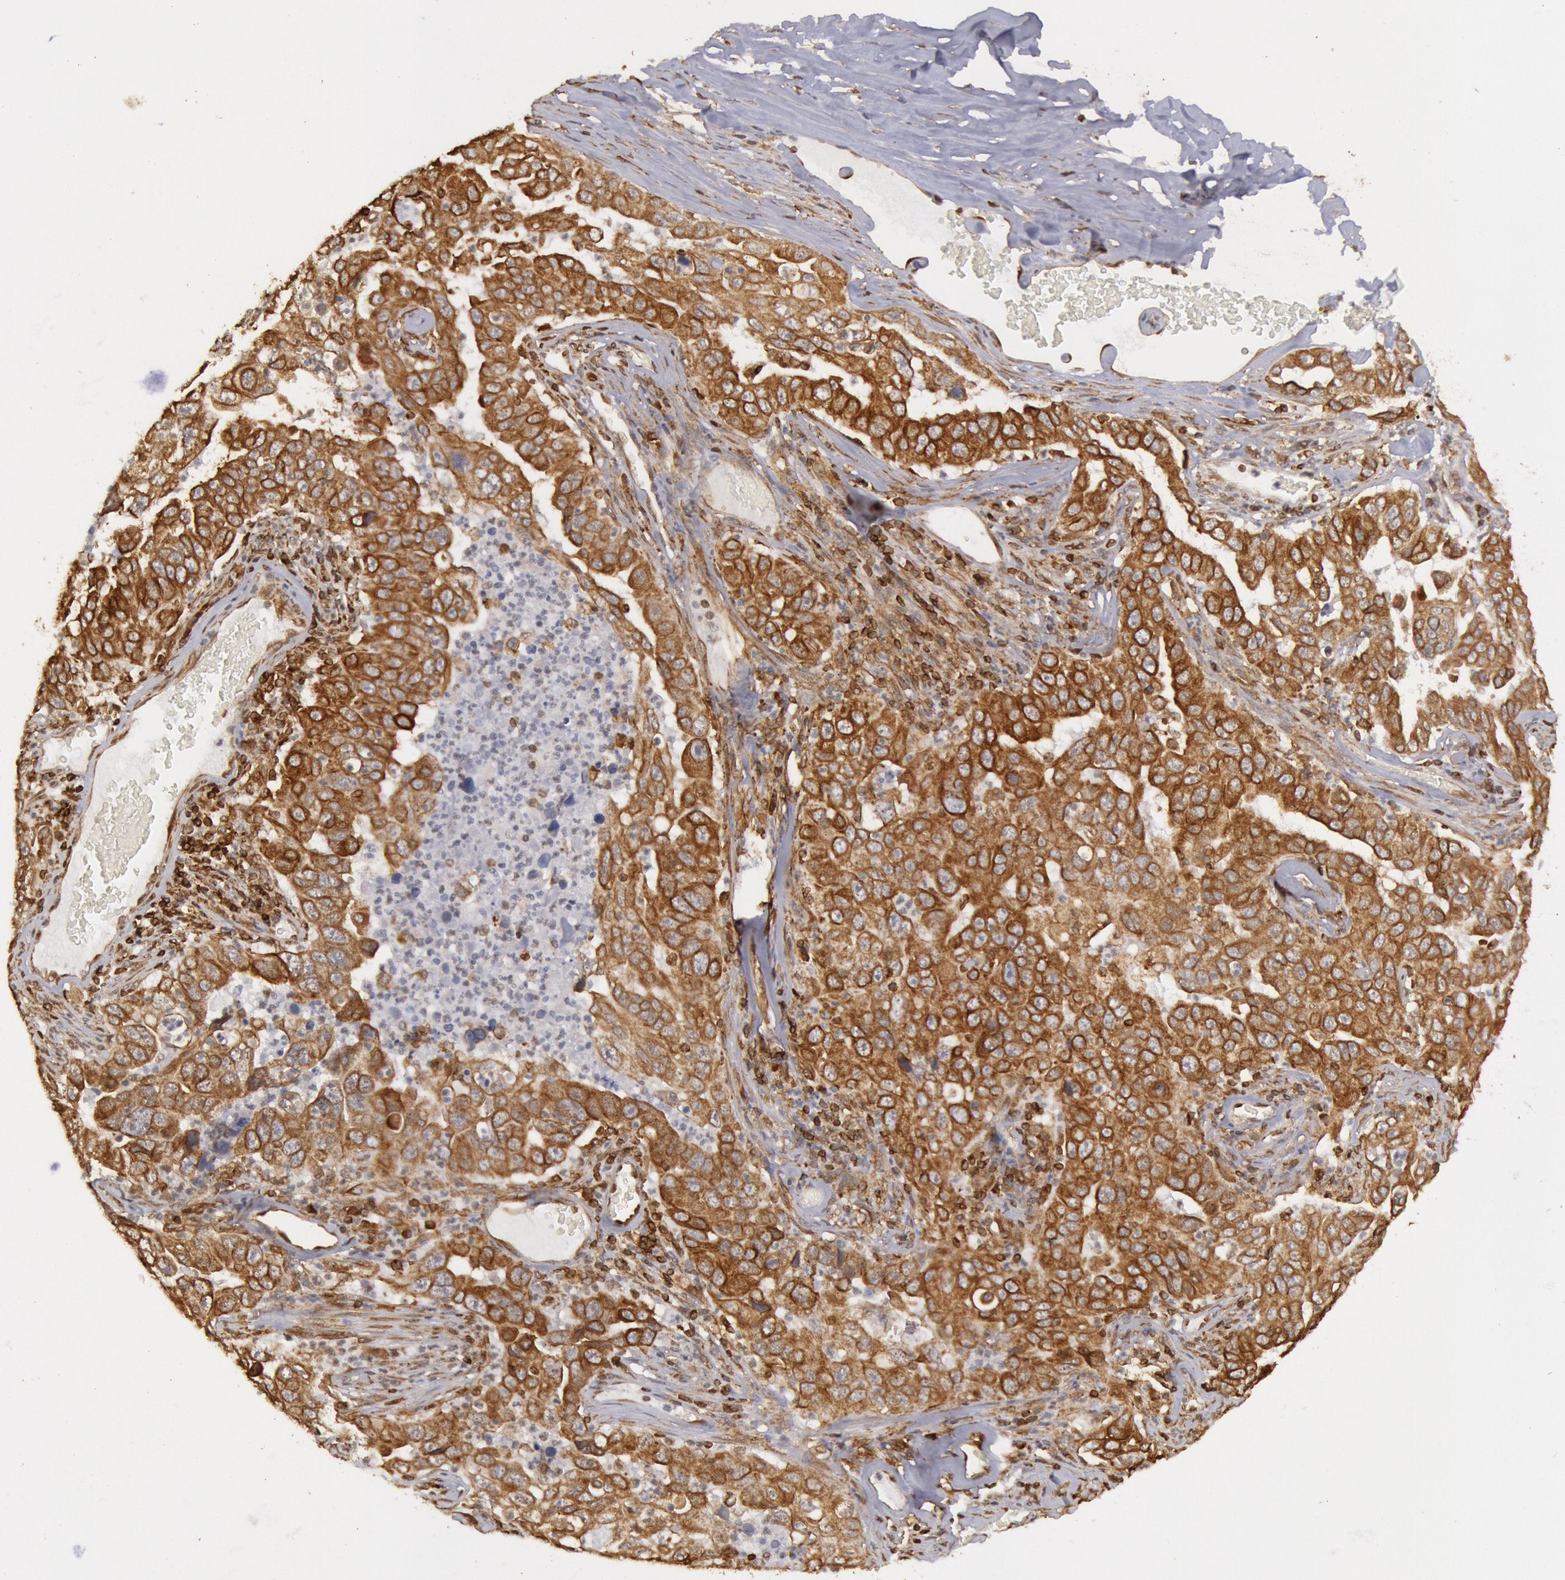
{"staining": {"intensity": "moderate", "quantity": ">75%", "location": "cytoplasmic/membranous"}, "tissue": "lung cancer", "cell_type": "Tumor cells", "image_type": "cancer", "snomed": [{"axis": "morphology", "description": "Squamous cell carcinoma, NOS"}, {"axis": "topography", "description": "Lung"}], "caption": "Moderate cytoplasmic/membranous expression for a protein is identified in approximately >75% of tumor cells of lung cancer using IHC.", "gene": "TAP2", "patient": {"sex": "male", "age": 64}}